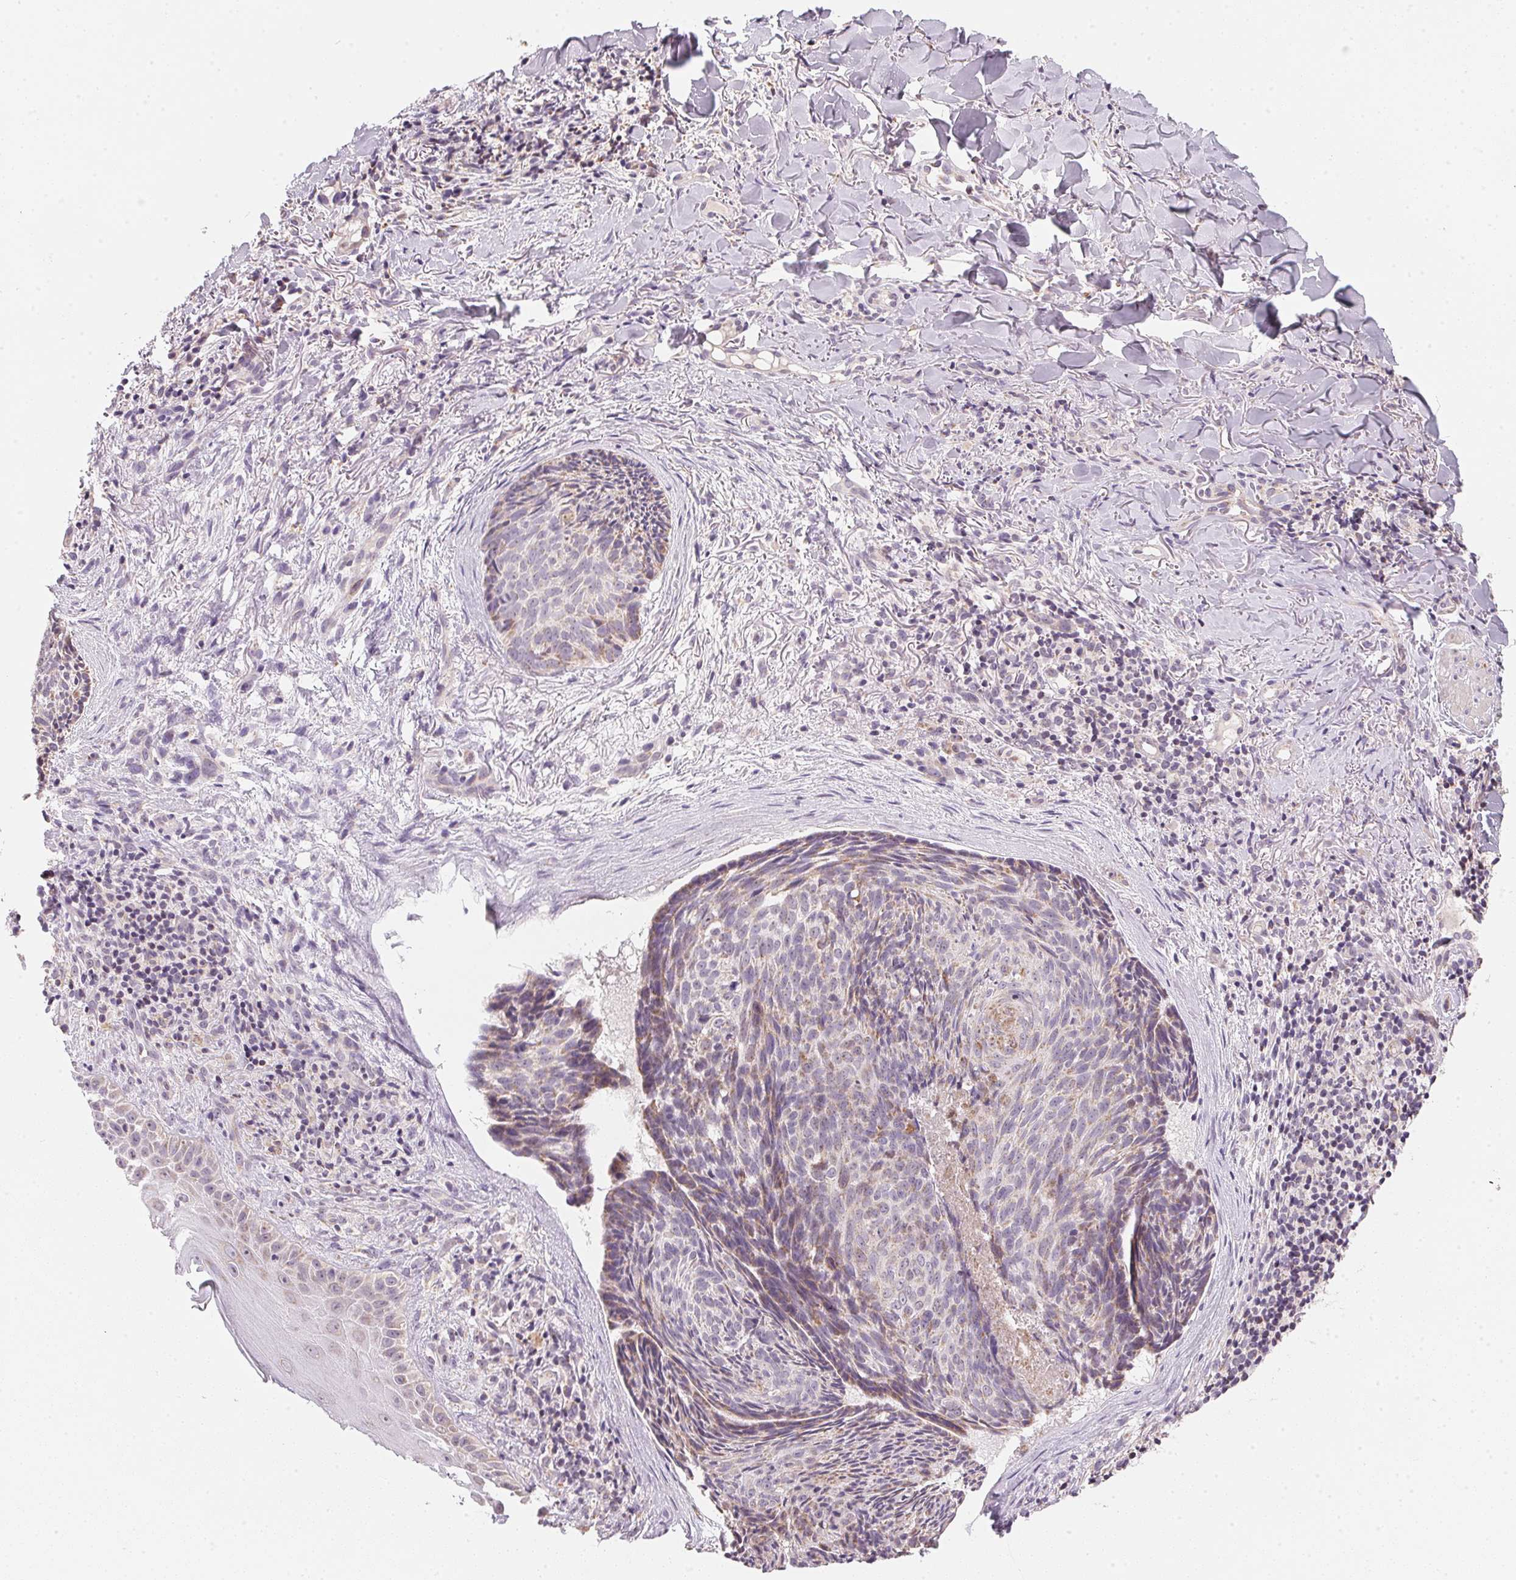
{"staining": {"intensity": "weak", "quantity": "<25%", "location": "cytoplasmic/membranous"}, "tissue": "skin cancer", "cell_type": "Tumor cells", "image_type": "cancer", "snomed": [{"axis": "morphology", "description": "Basal cell carcinoma"}, {"axis": "topography", "description": "Skin"}], "caption": "IHC of basal cell carcinoma (skin) demonstrates no staining in tumor cells. (DAB immunohistochemistry (IHC), high magnification).", "gene": "COQ7", "patient": {"sex": "female", "age": 82}}